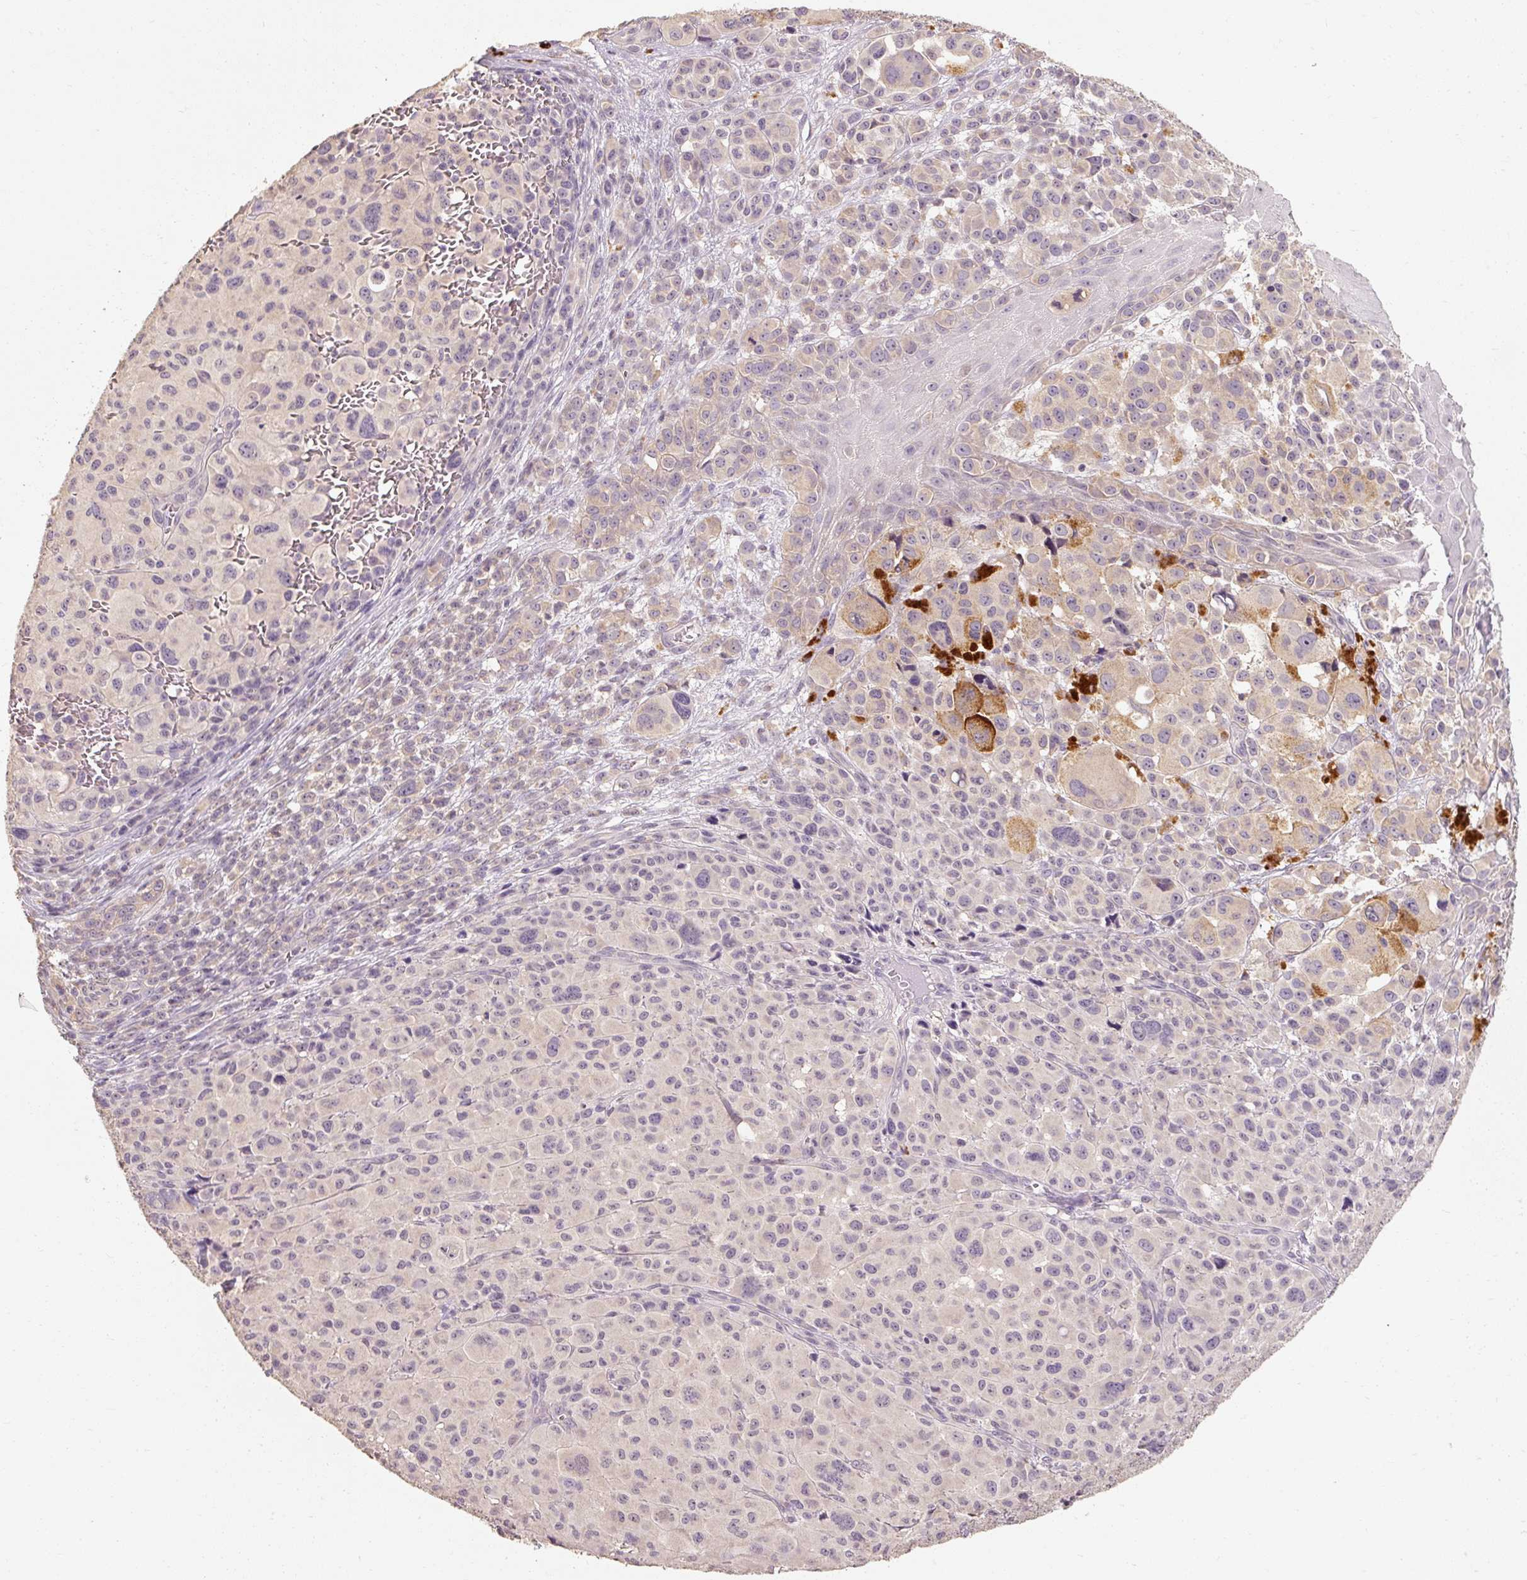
{"staining": {"intensity": "moderate", "quantity": "<25%", "location": "cytoplasmic/membranous"}, "tissue": "melanoma", "cell_type": "Tumor cells", "image_type": "cancer", "snomed": [{"axis": "morphology", "description": "Malignant melanoma, NOS"}, {"axis": "topography", "description": "Skin"}], "caption": "Moderate cytoplasmic/membranous staining for a protein is appreciated in approximately <25% of tumor cells of melanoma using immunohistochemistry.", "gene": "CFAP65", "patient": {"sex": "female", "age": 74}}